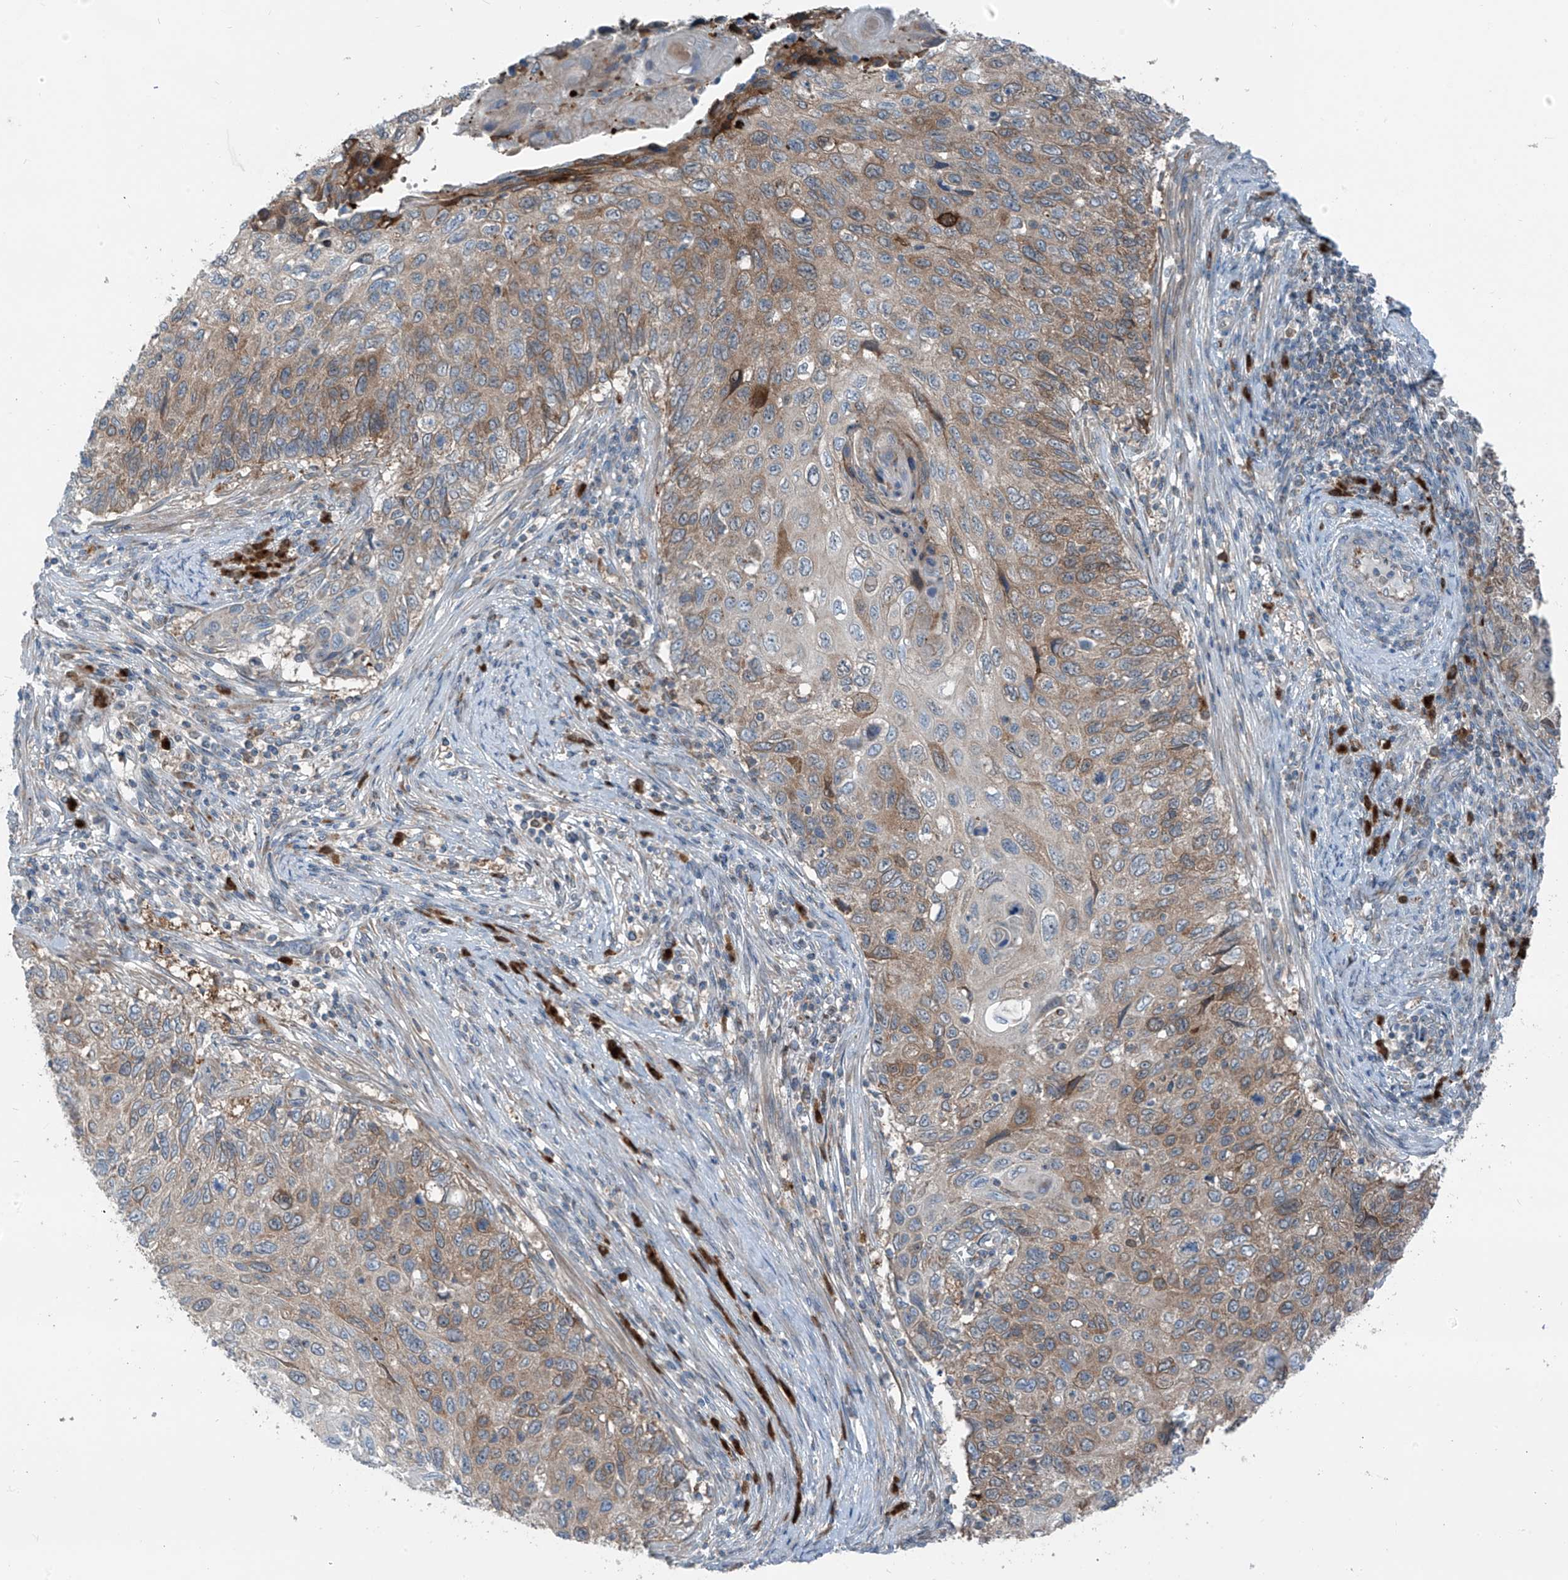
{"staining": {"intensity": "moderate", "quantity": "<25%", "location": "cytoplasmic/membranous"}, "tissue": "cervical cancer", "cell_type": "Tumor cells", "image_type": "cancer", "snomed": [{"axis": "morphology", "description": "Squamous cell carcinoma, NOS"}, {"axis": "topography", "description": "Cervix"}], "caption": "Squamous cell carcinoma (cervical) stained with a protein marker reveals moderate staining in tumor cells.", "gene": "SLC12A6", "patient": {"sex": "female", "age": 70}}